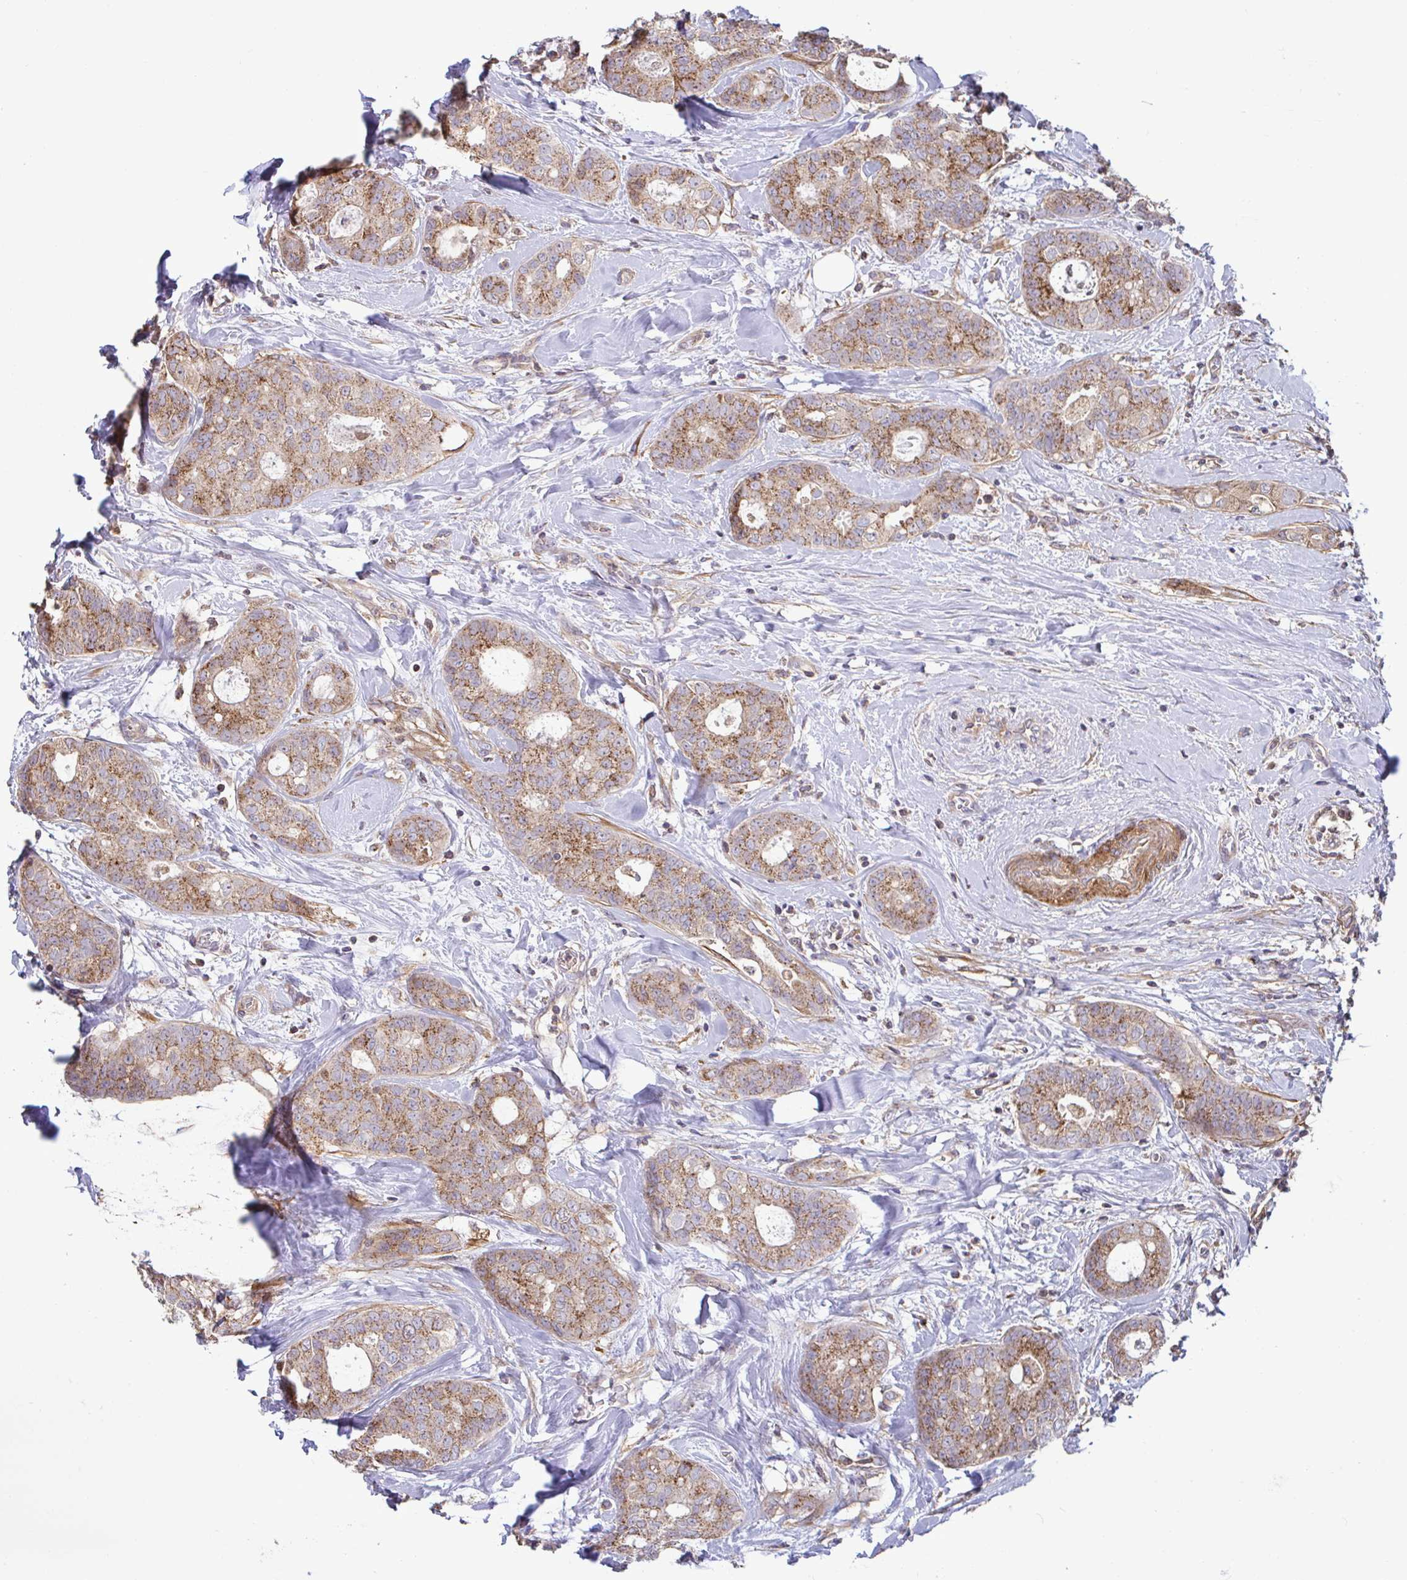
{"staining": {"intensity": "moderate", "quantity": ">75%", "location": "cytoplasmic/membranous"}, "tissue": "breast cancer", "cell_type": "Tumor cells", "image_type": "cancer", "snomed": [{"axis": "morphology", "description": "Duct carcinoma"}, {"axis": "topography", "description": "Breast"}], "caption": "Tumor cells display moderate cytoplasmic/membranous staining in about >75% of cells in infiltrating ductal carcinoma (breast).", "gene": "SPRY1", "patient": {"sex": "female", "age": 45}}